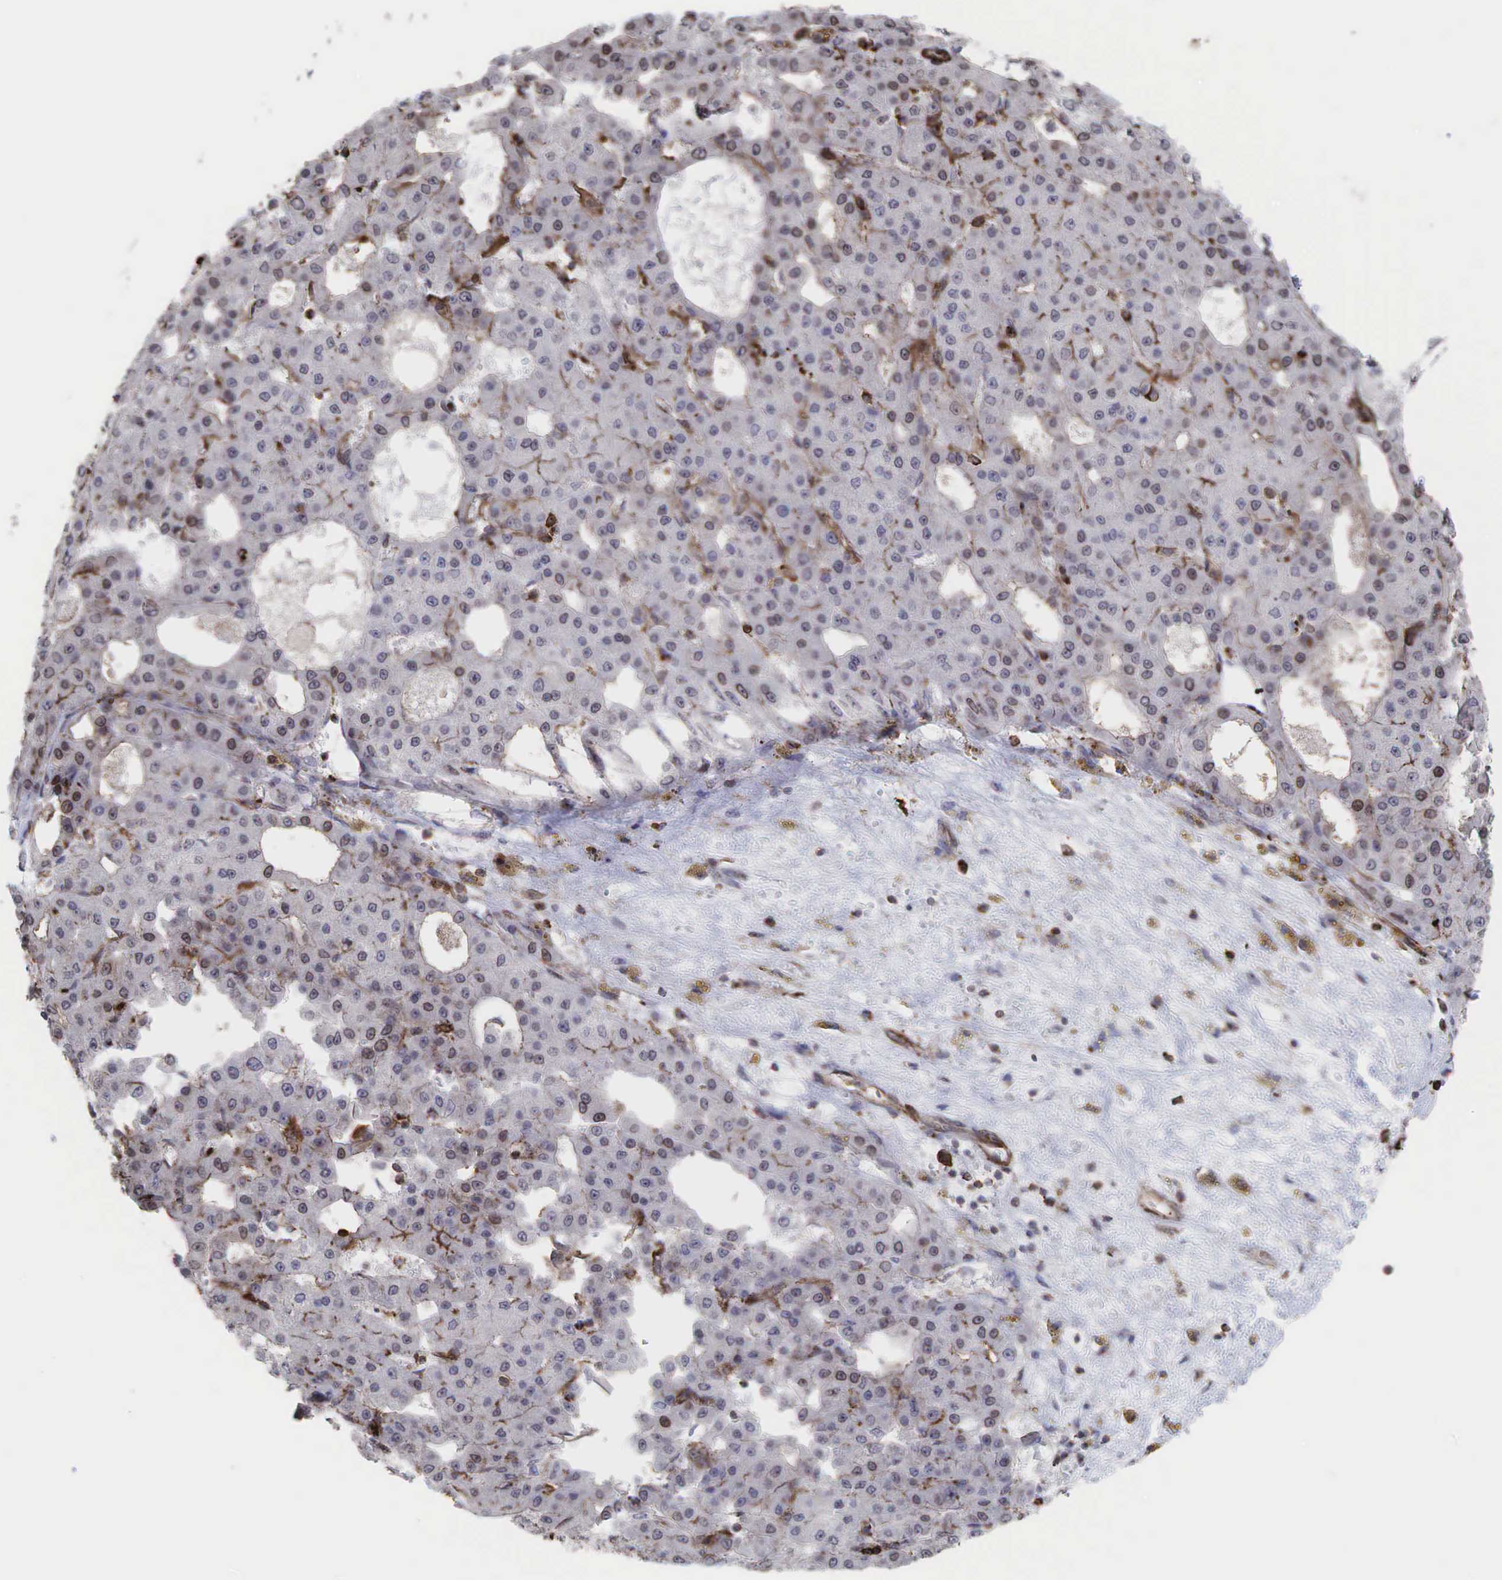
{"staining": {"intensity": "negative", "quantity": "none", "location": "none"}, "tissue": "liver cancer", "cell_type": "Tumor cells", "image_type": "cancer", "snomed": [{"axis": "morphology", "description": "Carcinoma, Hepatocellular, NOS"}, {"axis": "topography", "description": "Liver"}], "caption": "Immunohistochemistry (IHC) of human liver cancer (hepatocellular carcinoma) demonstrates no expression in tumor cells. (DAB (3,3'-diaminobenzidine) immunohistochemistry (IHC) with hematoxylin counter stain).", "gene": "GPRASP1", "patient": {"sex": "male", "age": 47}}